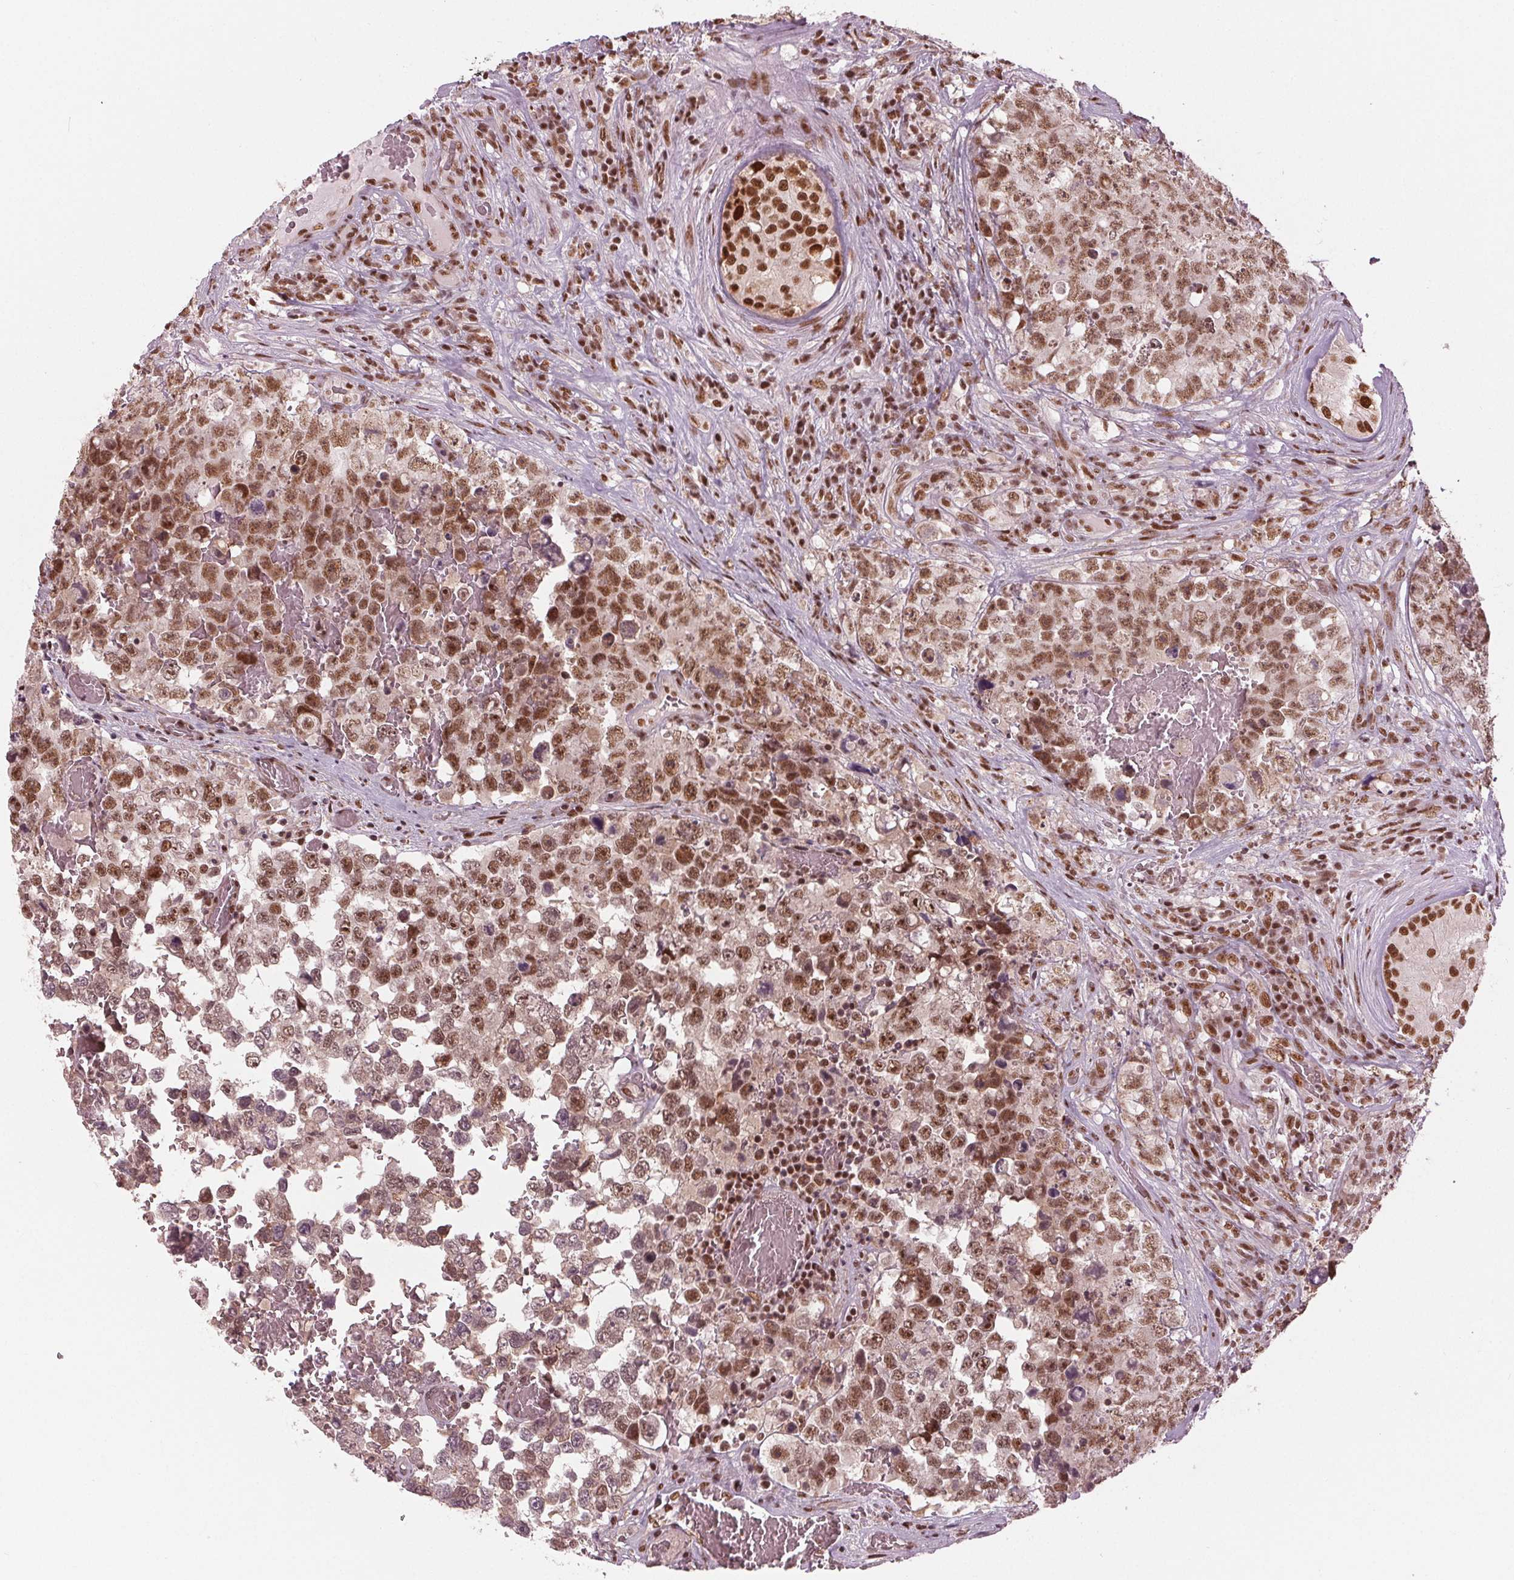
{"staining": {"intensity": "moderate", "quantity": ">75%", "location": "nuclear"}, "tissue": "testis cancer", "cell_type": "Tumor cells", "image_type": "cancer", "snomed": [{"axis": "morphology", "description": "Carcinoma, Embryonal, NOS"}, {"axis": "topography", "description": "Testis"}], "caption": "Protein positivity by immunohistochemistry demonstrates moderate nuclear expression in approximately >75% of tumor cells in testis cancer (embryonal carcinoma). The protein of interest is stained brown, and the nuclei are stained in blue (DAB IHC with brightfield microscopy, high magnification).", "gene": "LSM2", "patient": {"sex": "male", "age": 18}}